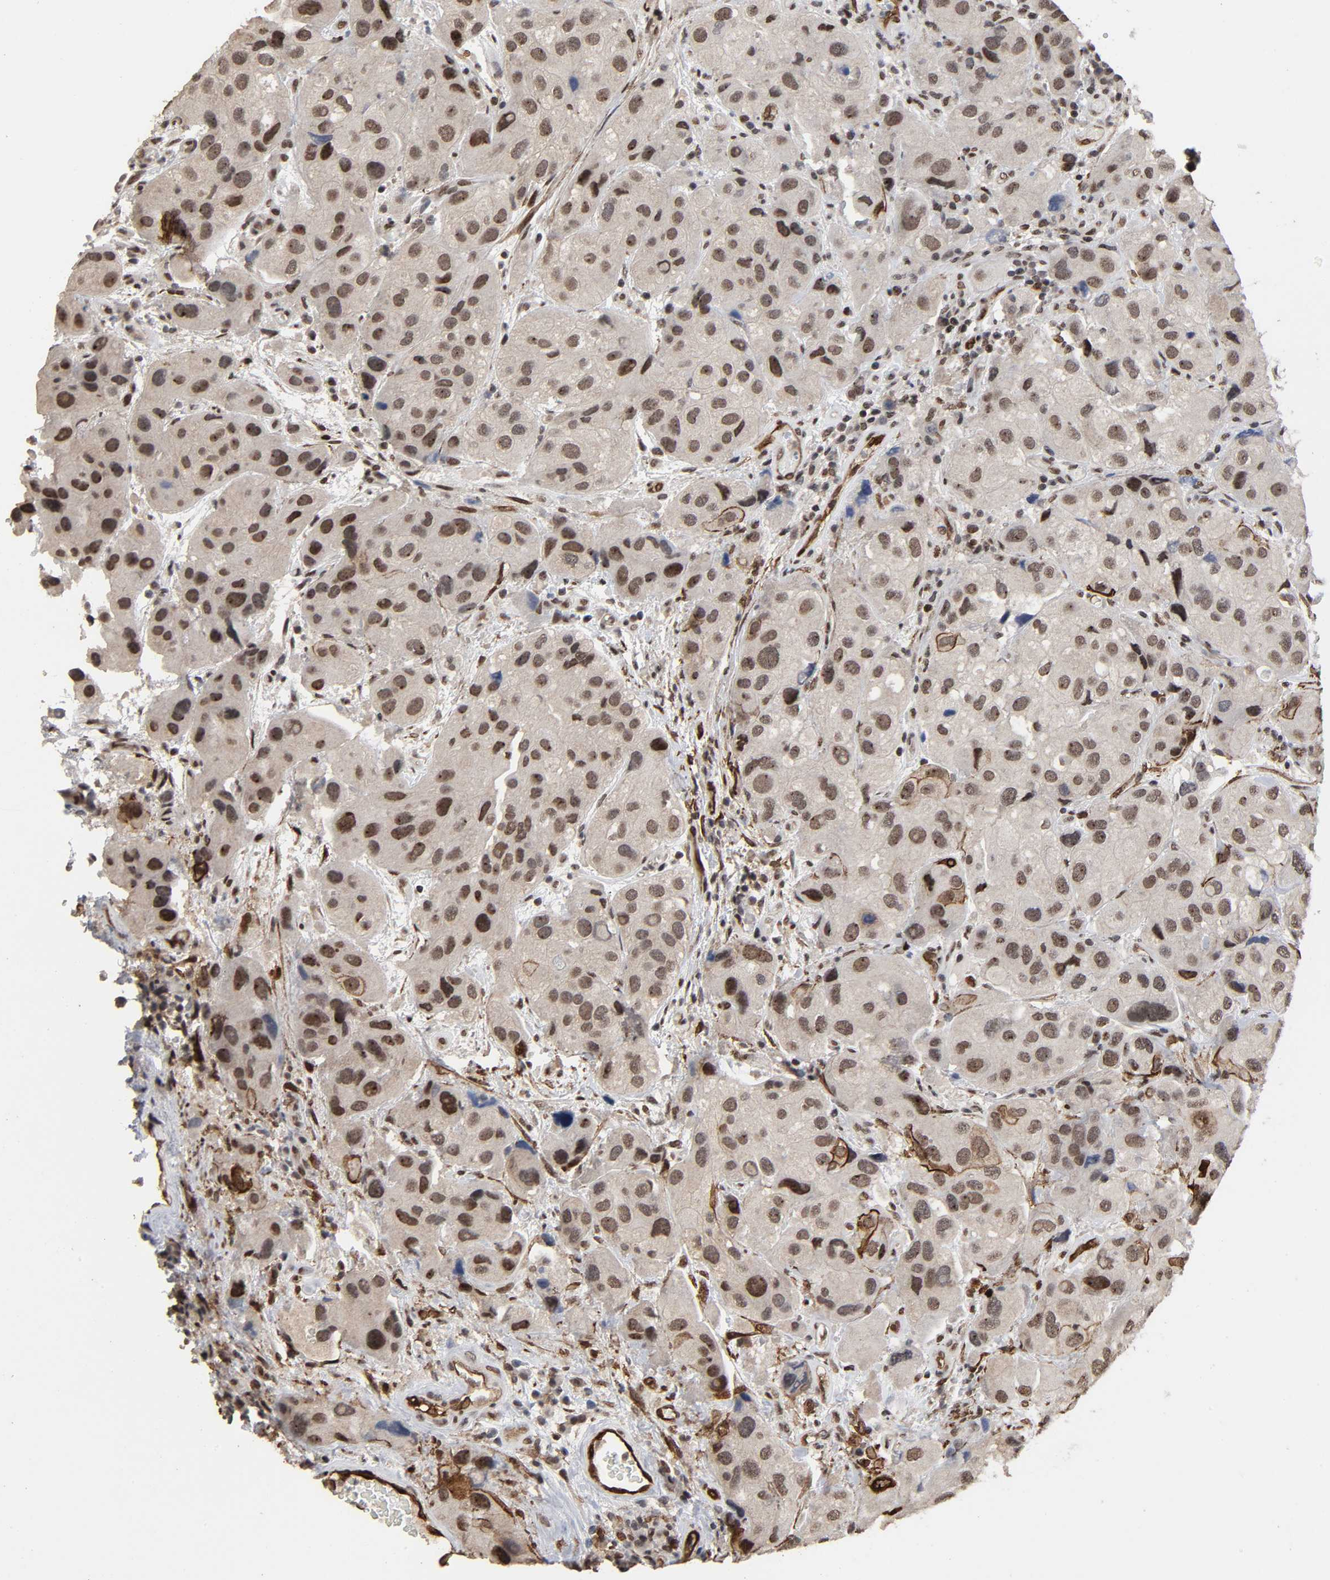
{"staining": {"intensity": "moderate", "quantity": "25%-75%", "location": "cytoplasmic/membranous,nuclear"}, "tissue": "urothelial cancer", "cell_type": "Tumor cells", "image_type": "cancer", "snomed": [{"axis": "morphology", "description": "Urothelial carcinoma, High grade"}, {"axis": "topography", "description": "Urinary bladder"}], "caption": "A photomicrograph showing moderate cytoplasmic/membranous and nuclear staining in approximately 25%-75% of tumor cells in high-grade urothelial carcinoma, as visualized by brown immunohistochemical staining.", "gene": "AHNAK2", "patient": {"sex": "female", "age": 64}}